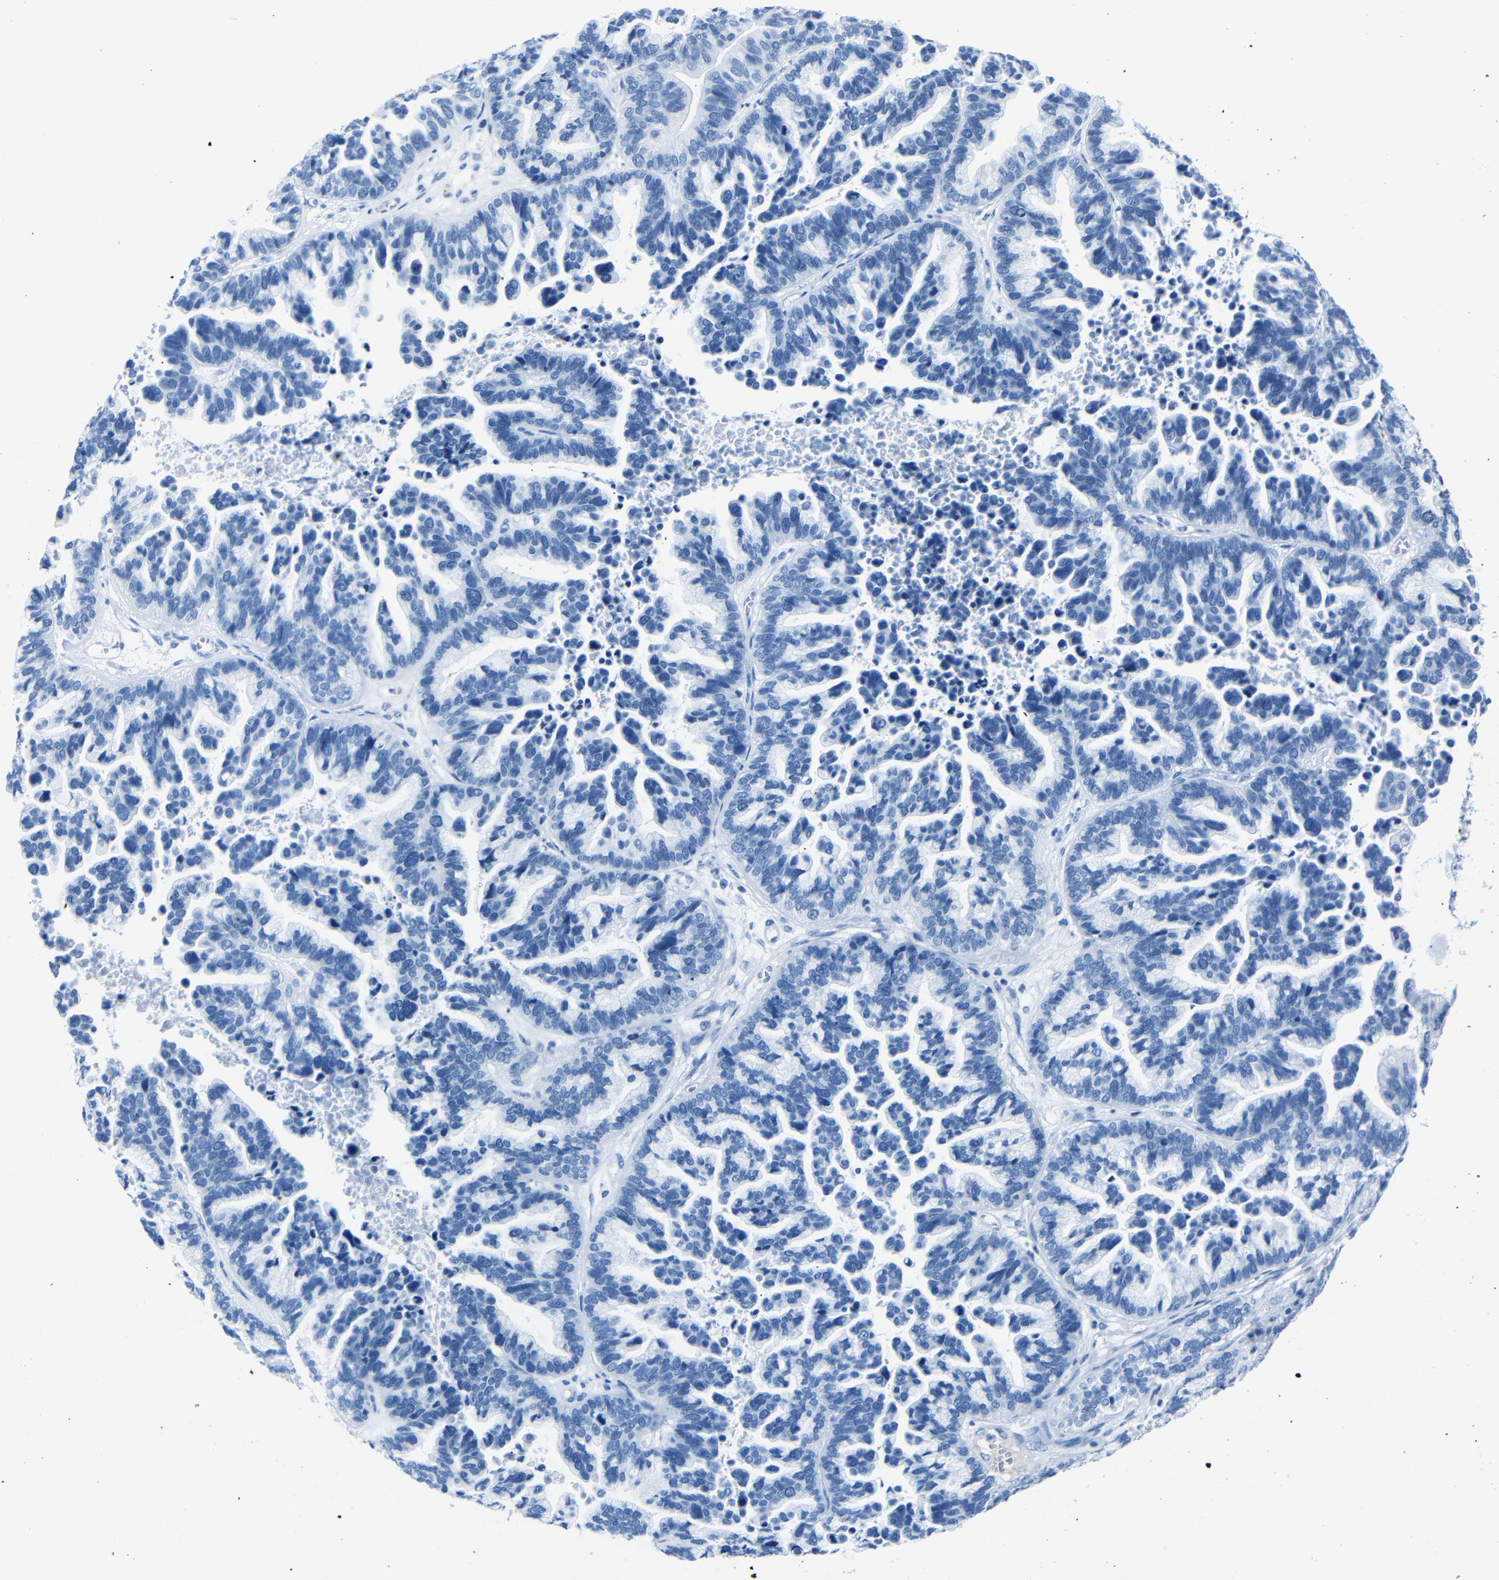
{"staining": {"intensity": "negative", "quantity": "none", "location": "none"}, "tissue": "ovarian cancer", "cell_type": "Tumor cells", "image_type": "cancer", "snomed": [{"axis": "morphology", "description": "Cystadenocarcinoma, serous, NOS"}, {"axis": "topography", "description": "Ovary"}], "caption": "The photomicrograph exhibits no significant positivity in tumor cells of ovarian serous cystadenocarcinoma.", "gene": "CLDN11", "patient": {"sex": "female", "age": 56}}